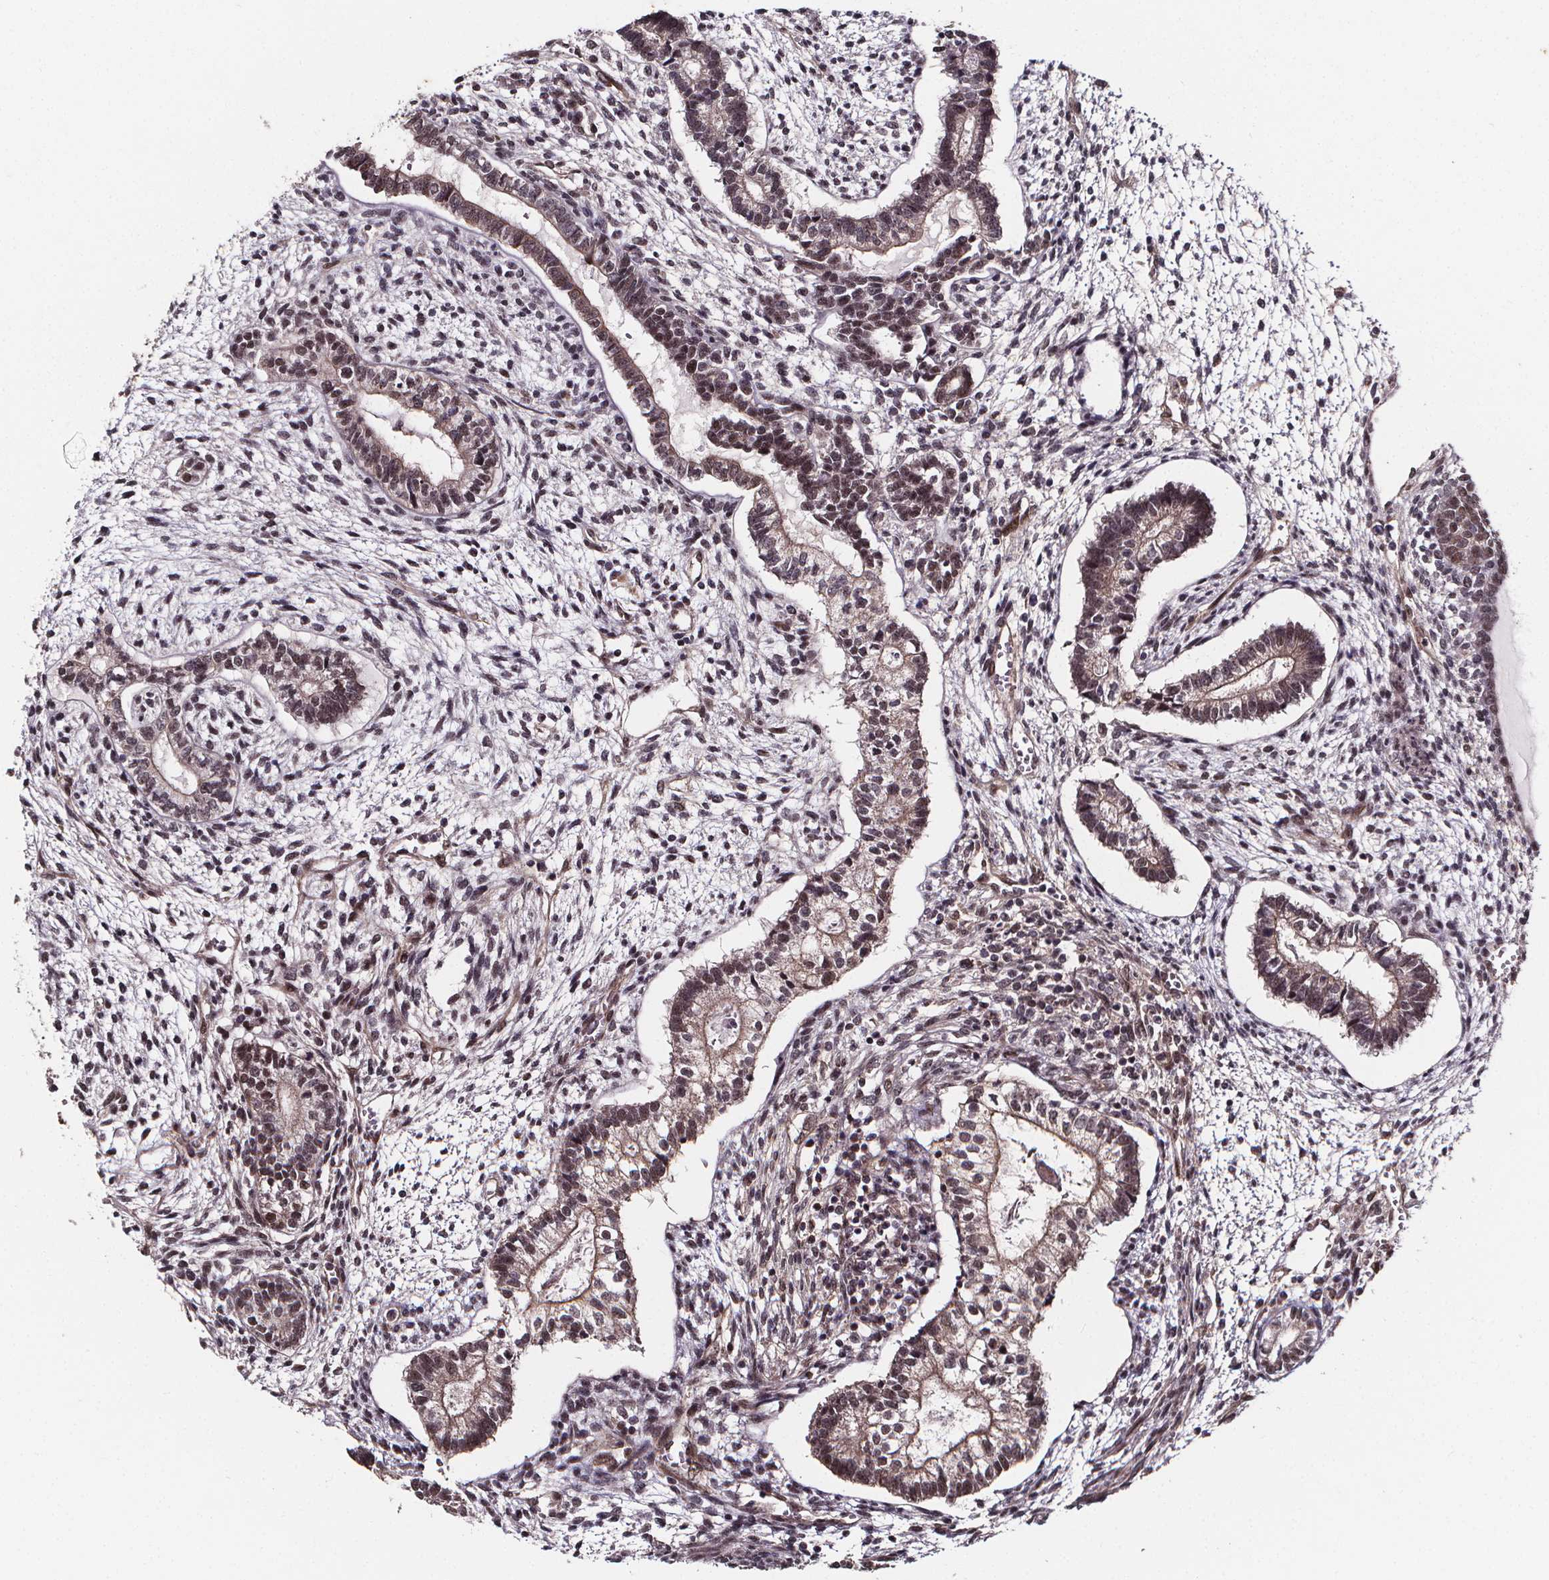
{"staining": {"intensity": "weak", "quantity": "25%-75%", "location": "cytoplasmic/membranous,nuclear"}, "tissue": "testis cancer", "cell_type": "Tumor cells", "image_type": "cancer", "snomed": [{"axis": "morphology", "description": "Carcinoma, Embryonal, NOS"}, {"axis": "topography", "description": "Testis"}], "caption": "Testis embryonal carcinoma stained with a brown dye reveals weak cytoplasmic/membranous and nuclear positive positivity in approximately 25%-75% of tumor cells.", "gene": "DDIT3", "patient": {"sex": "male", "age": 37}}